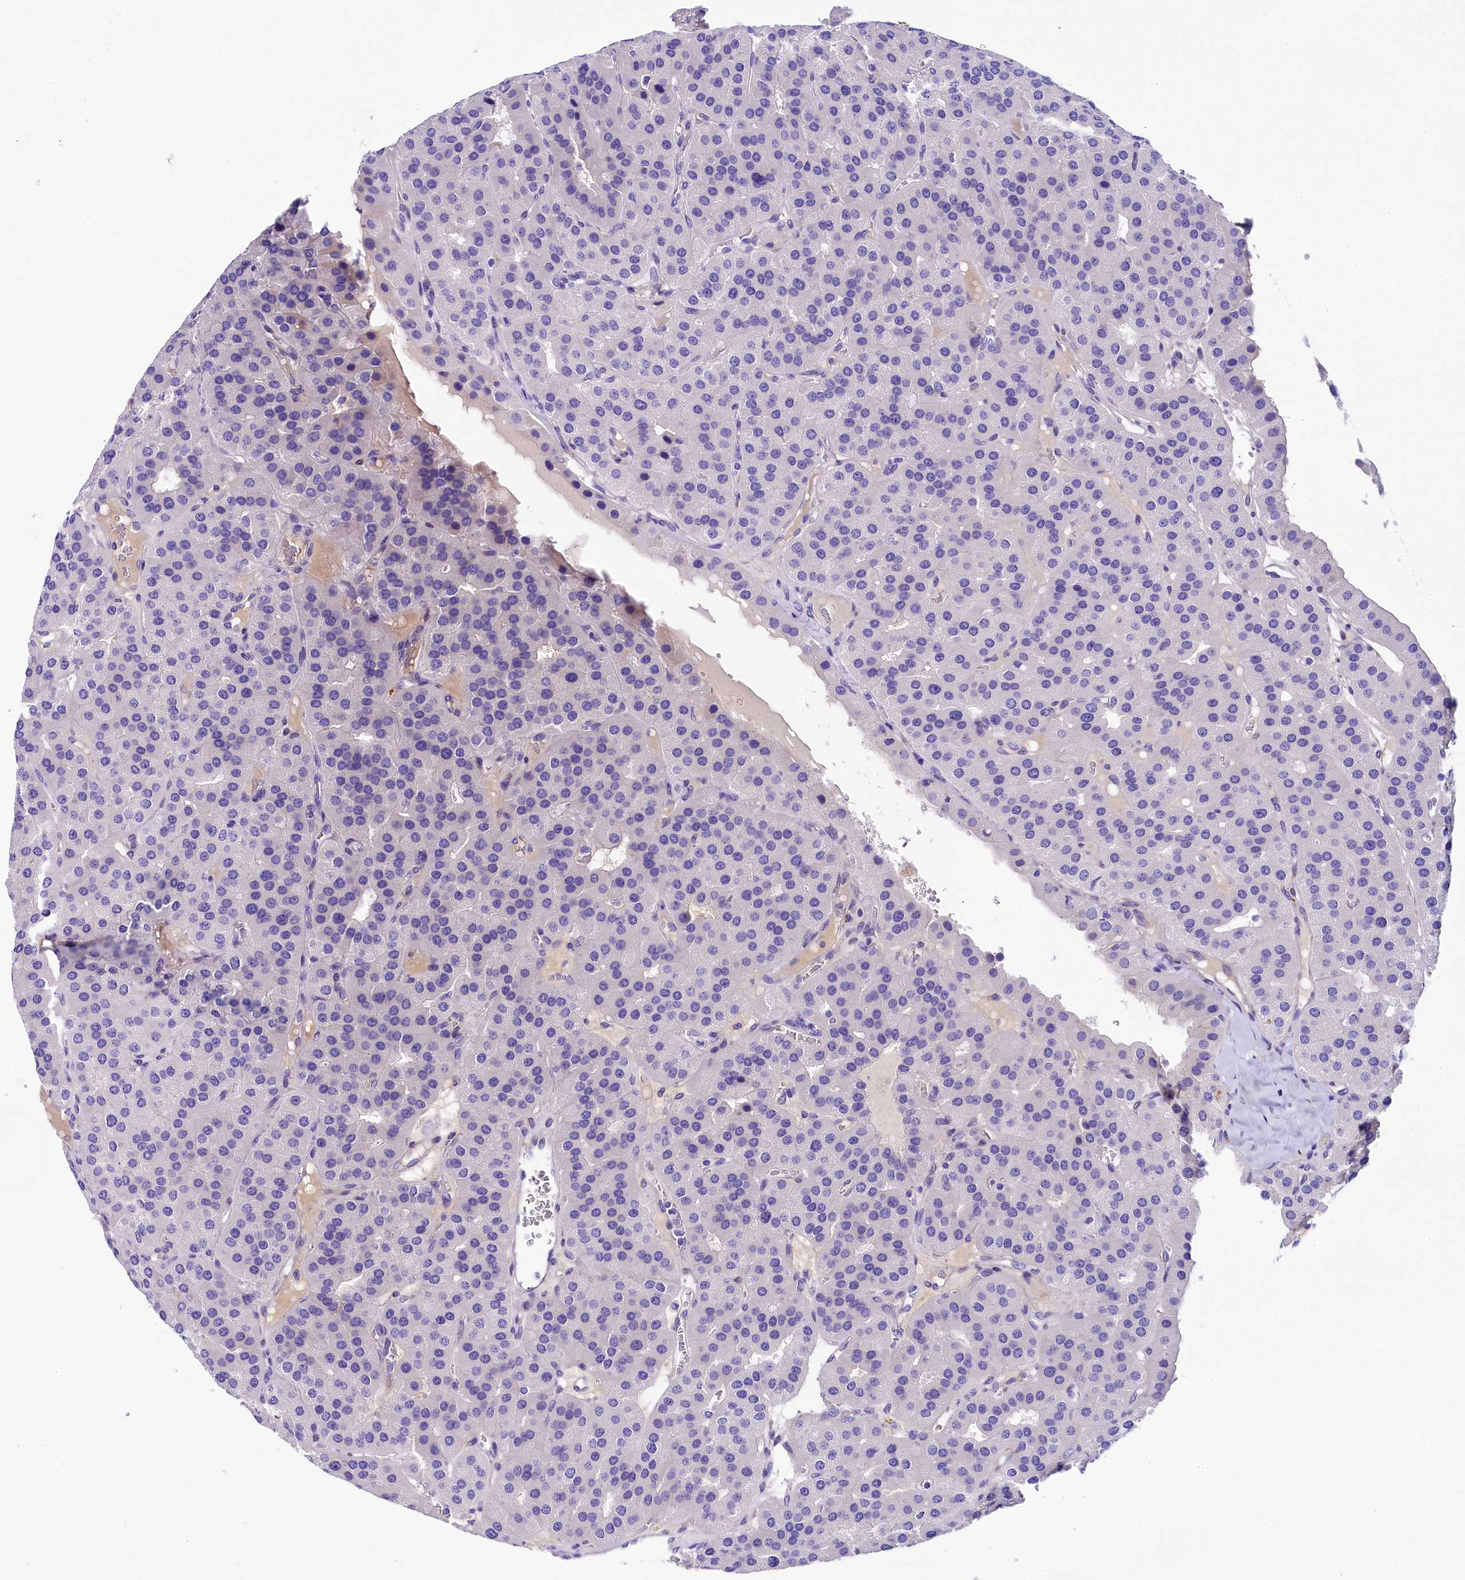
{"staining": {"intensity": "negative", "quantity": "none", "location": "none"}, "tissue": "parathyroid gland", "cell_type": "Glandular cells", "image_type": "normal", "snomed": [{"axis": "morphology", "description": "Normal tissue, NOS"}, {"axis": "morphology", "description": "Adenoma, NOS"}, {"axis": "topography", "description": "Parathyroid gland"}], "caption": "This histopathology image is of normal parathyroid gland stained with immunohistochemistry (IHC) to label a protein in brown with the nuclei are counter-stained blue. There is no positivity in glandular cells.", "gene": "SOD3", "patient": {"sex": "female", "age": 86}}